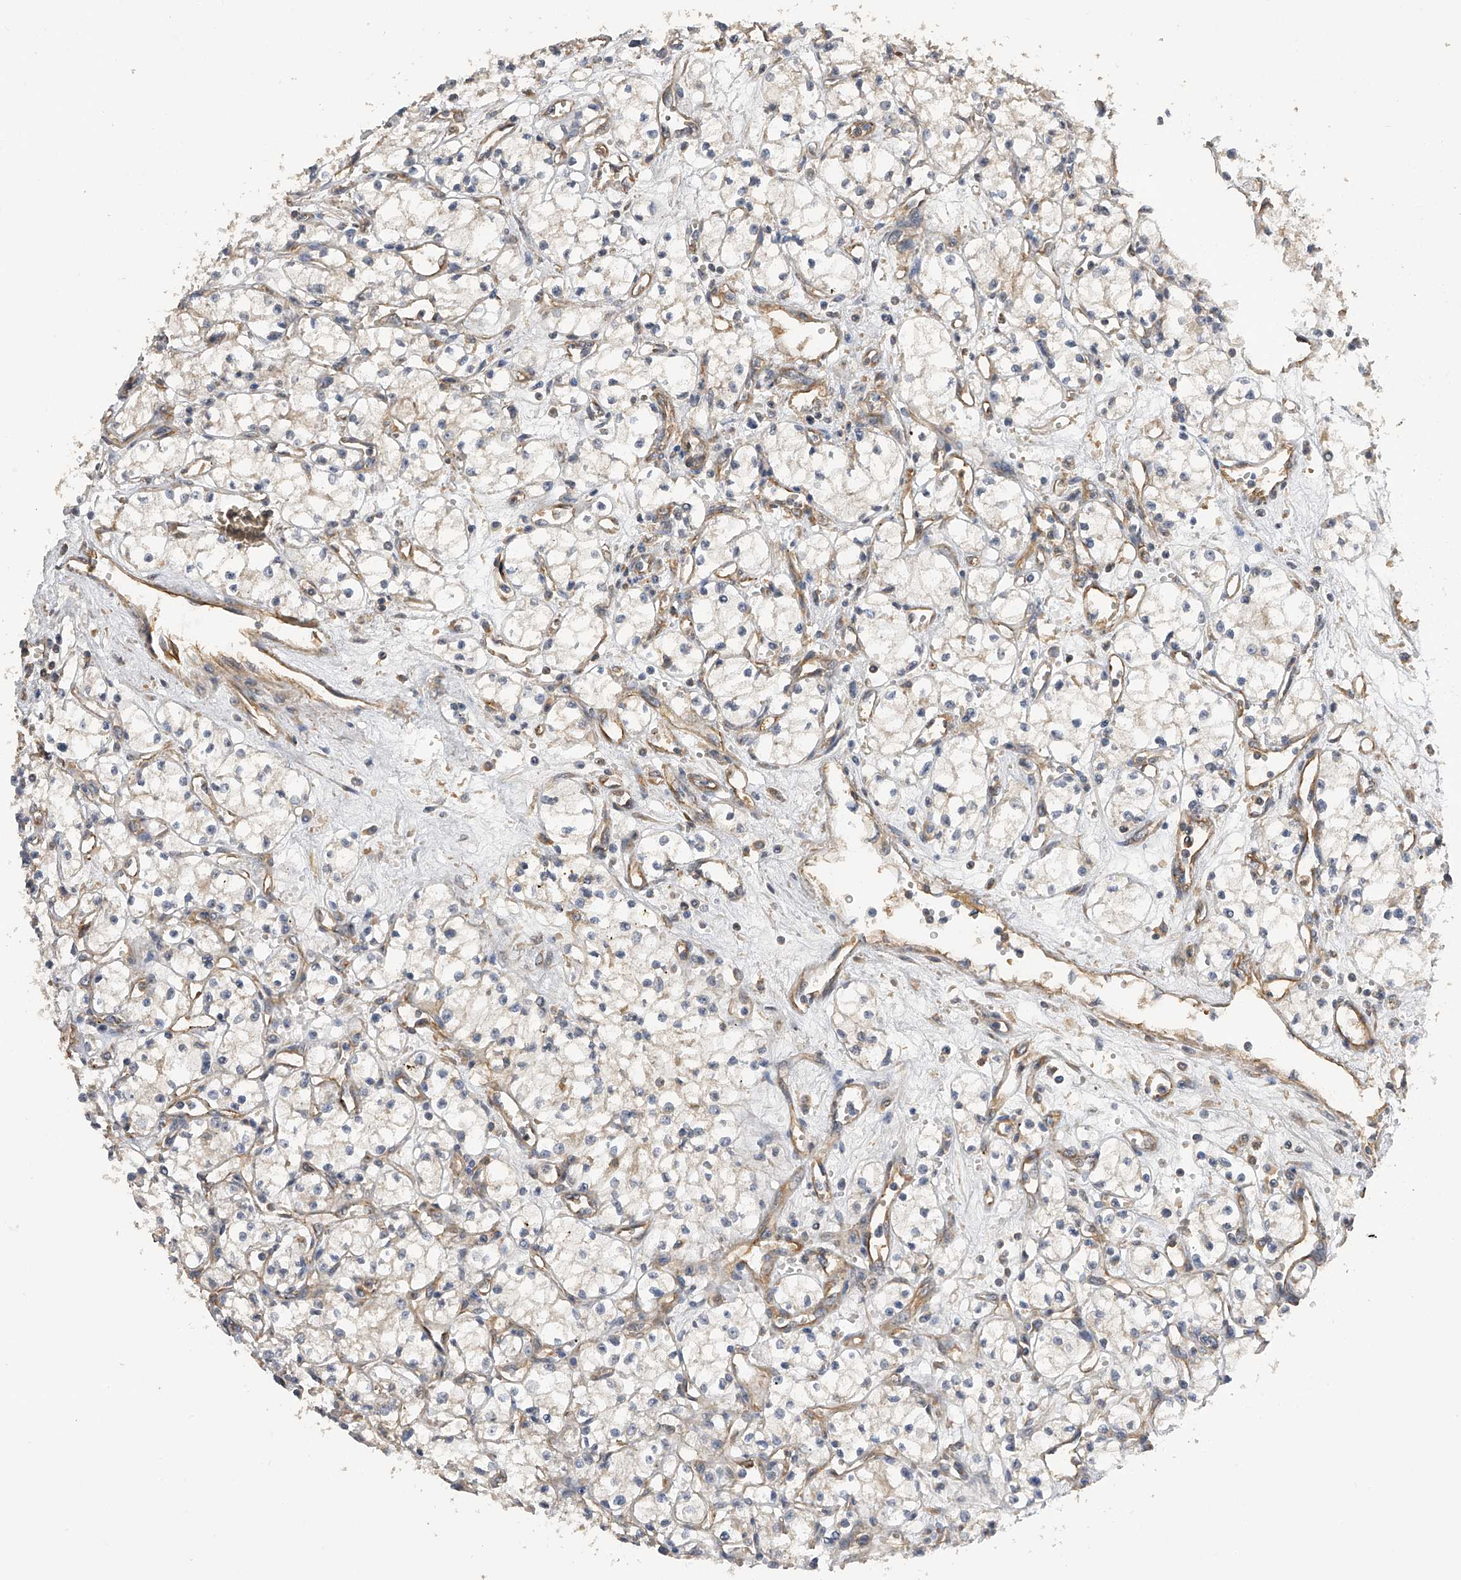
{"staining": {"intensity": "weak", "quantity": "<25%", "location": "cytoplasmic/membranous"}, "tissue": "renal cancer", "cell_type": "Tumor cells", "image_type": "cancer", "snomed": [{"axis": "morphology", "description": "Adenocarcinoma, NOS"}, {"axis": "topography", "description": "Kidney"}], "caption": "Renal adenocarcinoma stained for a protein using IHC shows no positivity tumor cells.", "gene": "PTPRA", "patient": {"sex": "male", "age": 59}}